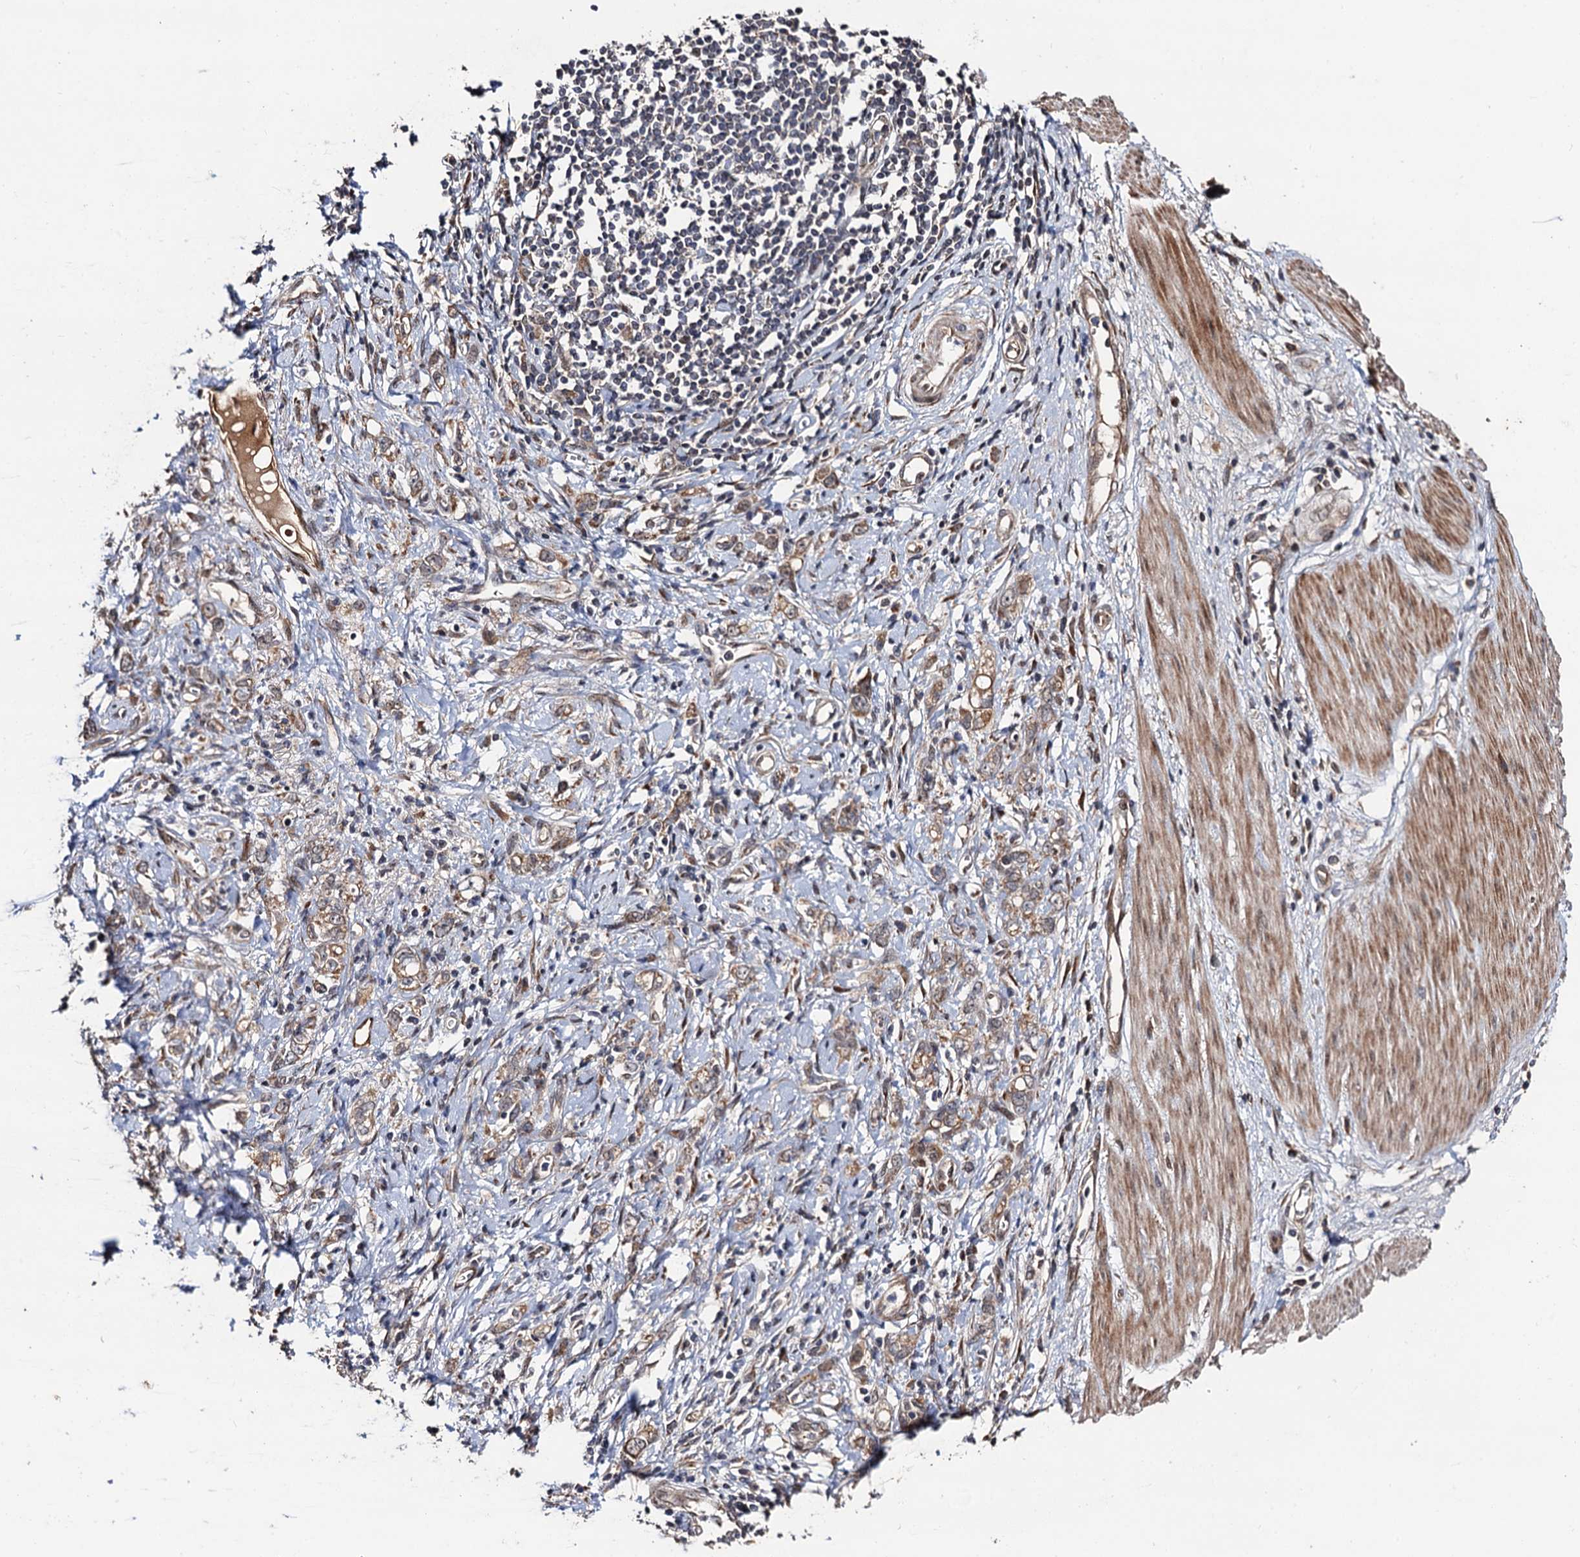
{"staining": {"intensity": "weak", "quantity": ">75%", "location": "cytoplasmic/membranous"}, "tissue": "stomach cancer", "cell_type": "Tumor cells", "image_type": "cancer", "snomed": [{"axis": "morphology", "description": "Adenocarcinoma, NOS"}, {"axis": "topography", "description": "Stomach"}], "caption": "This is an image of IHC staining of stomach cancer (adenocarcinoma), which shows weak expression in the cytoplasmic/membranous of tumor cells.", "gene": "LRRC63", "patient": {"sex": "female", "age": 76}}